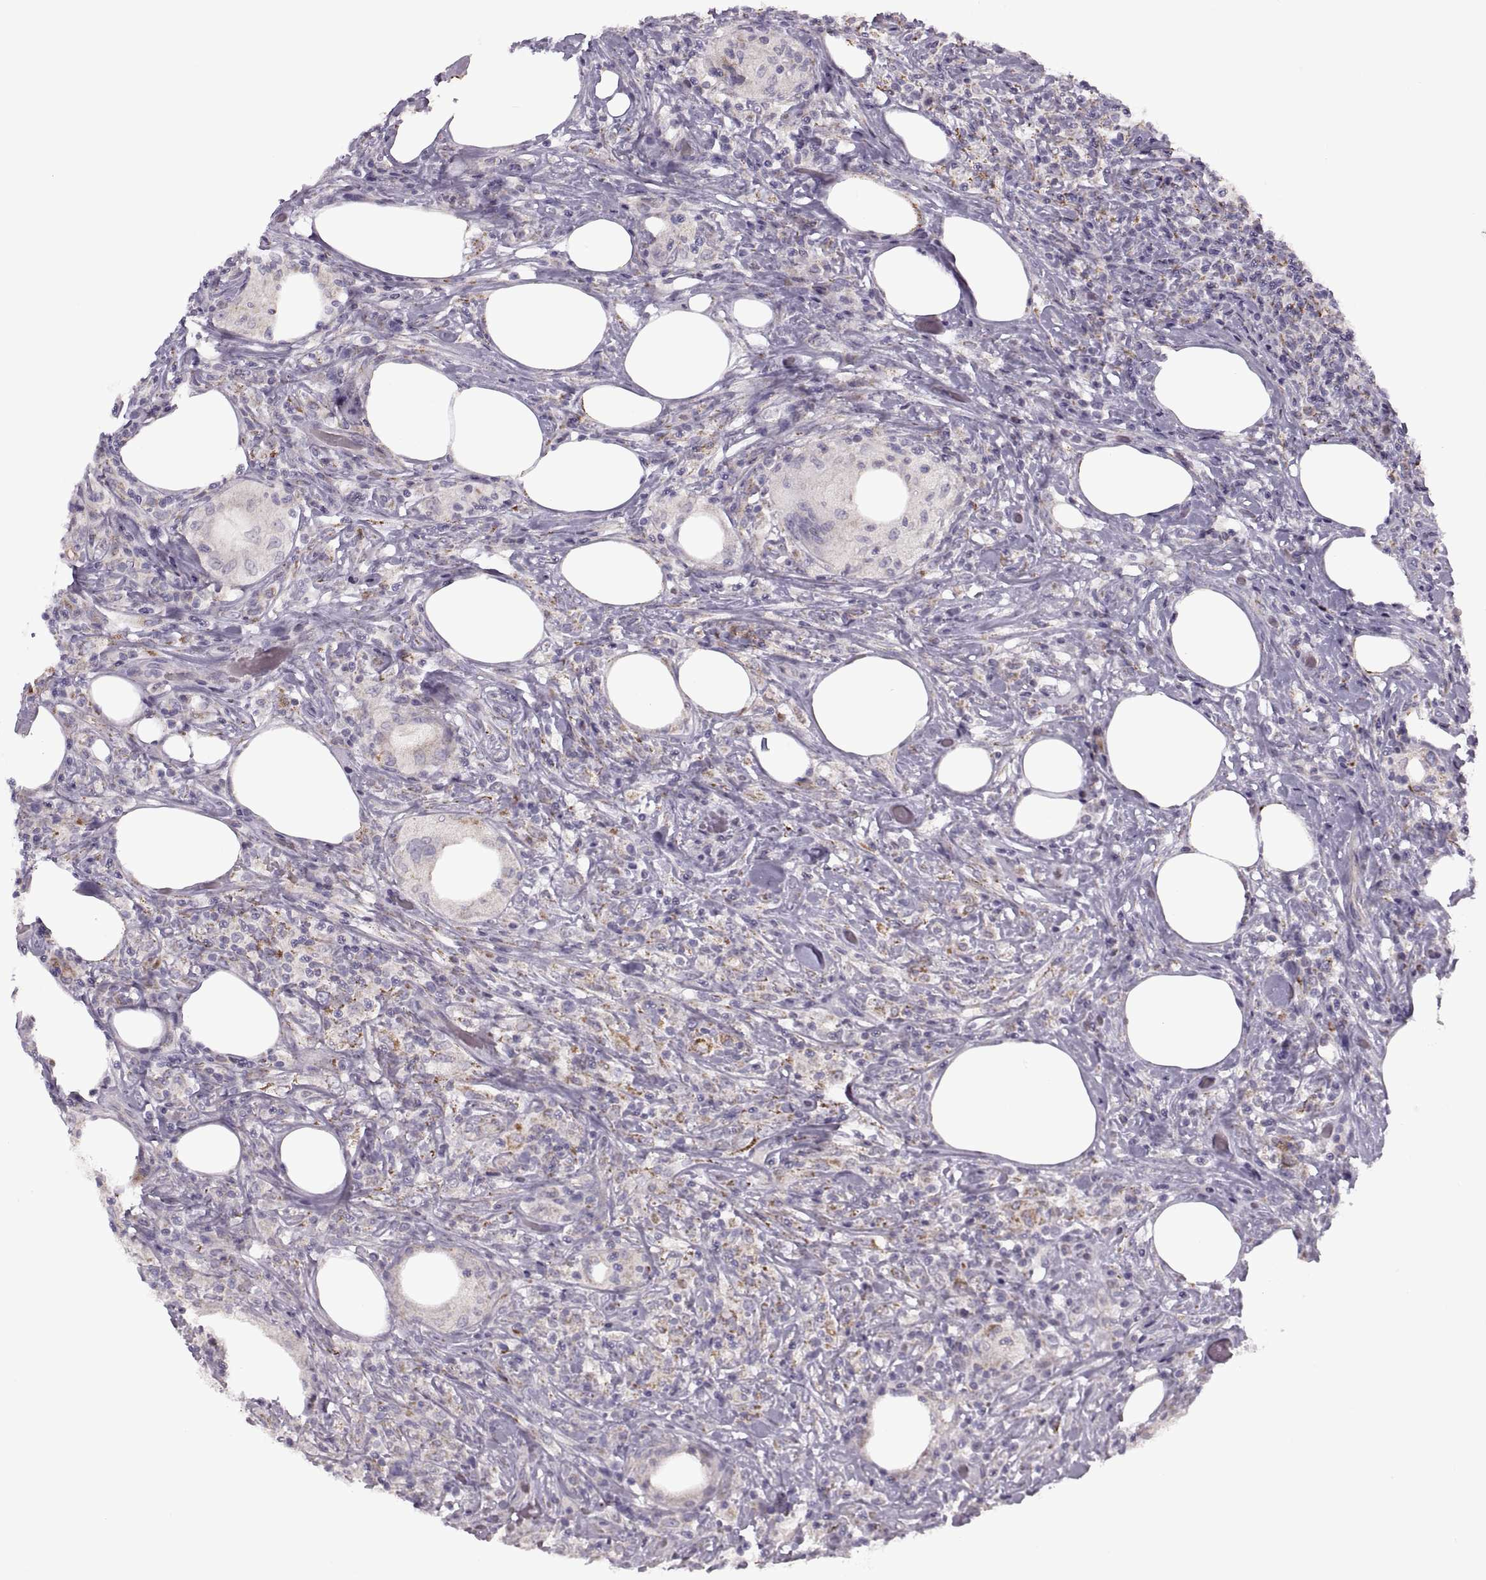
{"staining": {"intensity": "negative", "quantity": "none", "location": "none"}, "tissue": "lymphoma", "cell_type": "Tumor cells", "image_type": "cancer", "snomed": [{"axis": "morphology", "description": "Malignant lymphoma, non-Hodgkin's type, High grade"}, {"axis": "topography", "description": "Lymph node"}], "caption": "An image of human high-grade malignant lymphoma, non-Hodgkin's type is negative for staining in tumor cells.", "gene": "PIERCE1", "patient": {"sex": "female", "age": 84}}